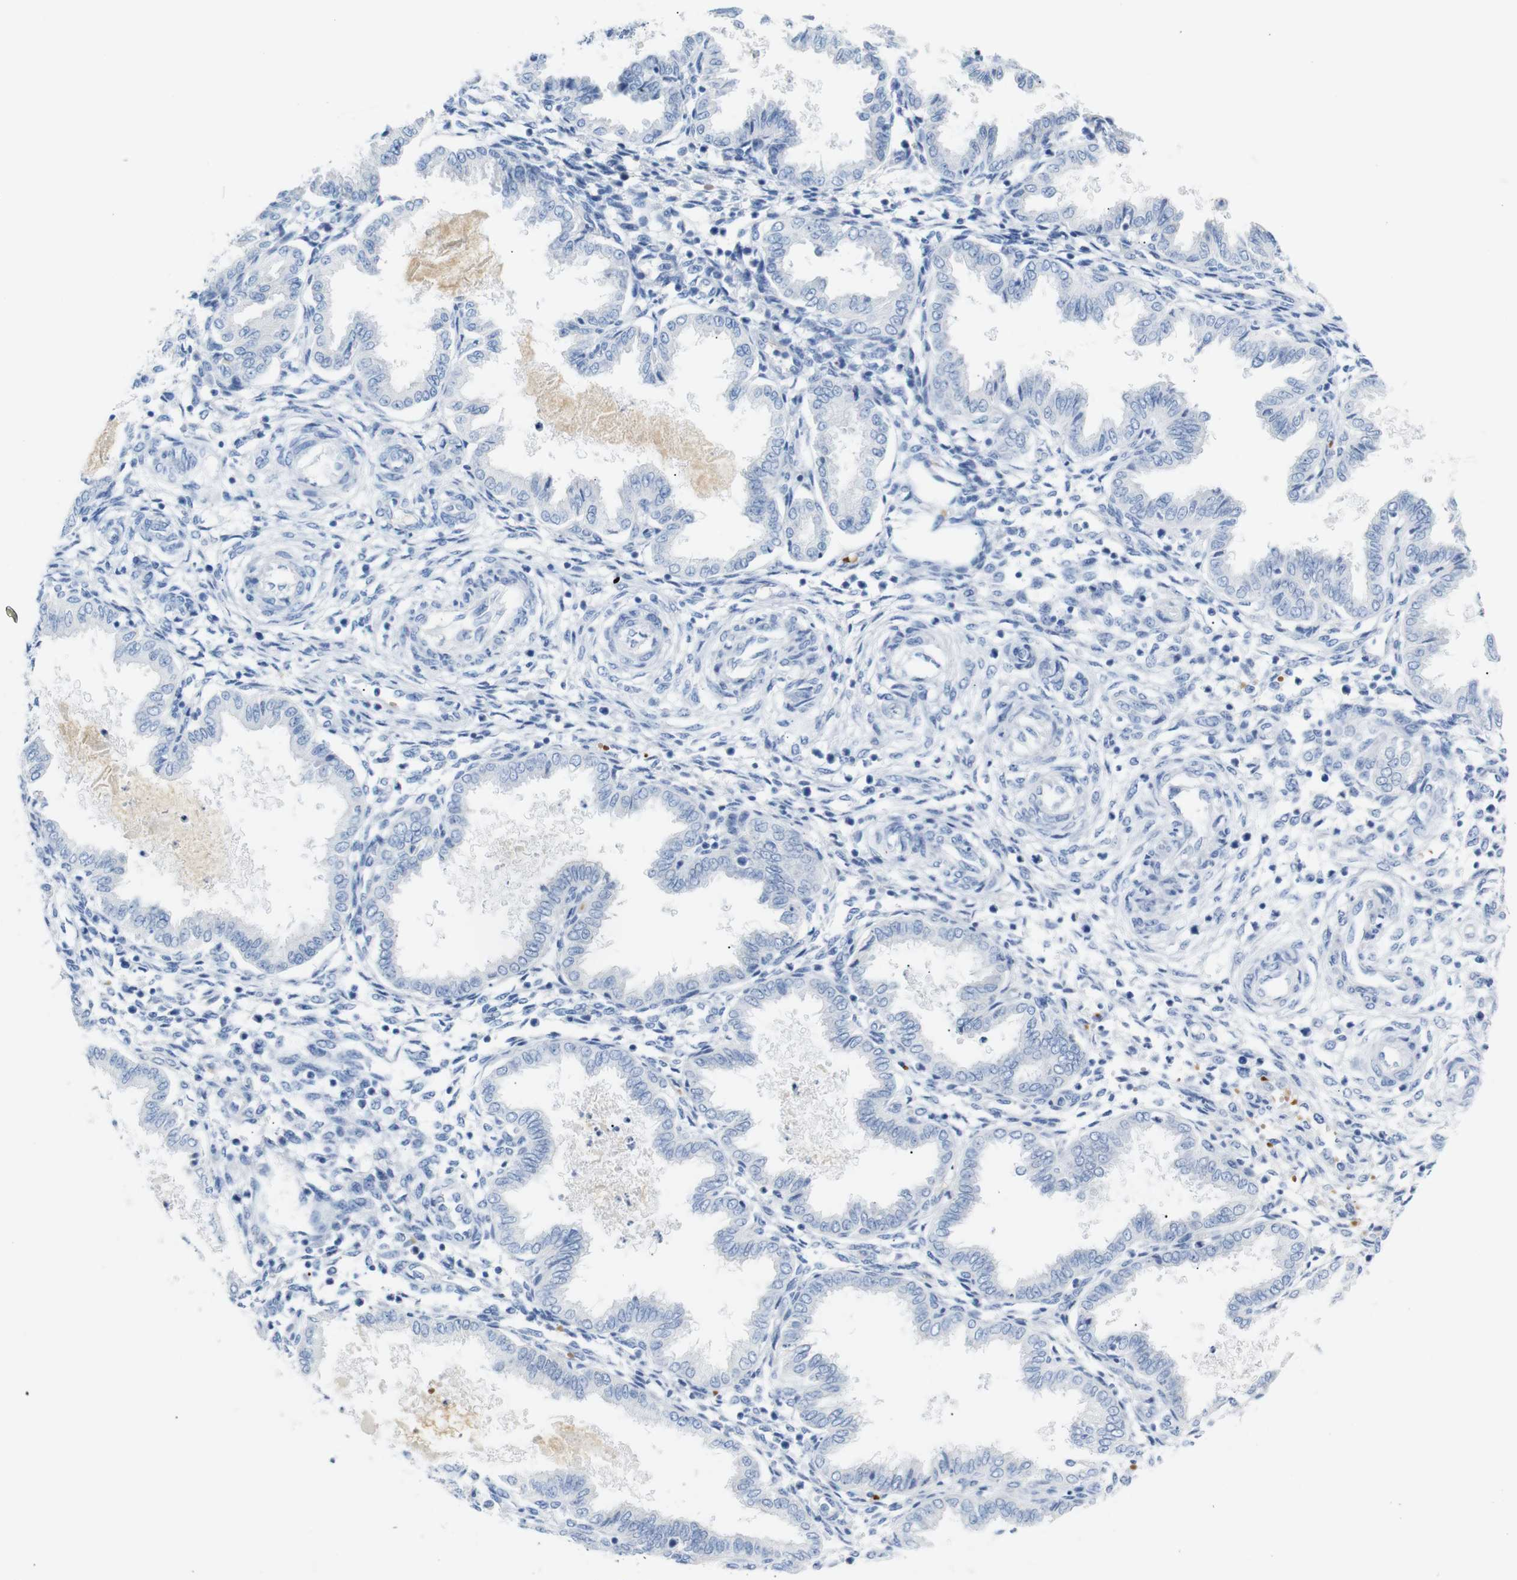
{"staining": {"intensity": "negative", "quantity": "none", "location": "none"}, "tissue": "endometrium", "cell_type": "Cells in endometrial stroma", "image_type": "normal", "snomed": [{"axis": "morphology", "description": "Normal tissue, NOS"}, {"axis": "topography", "description": "Endometrium"}], "caption": "DAB (3,3'-diaminobenzidine) immunohistochemical staining of normal endometrium shows no significant positivity in cells in endometrial stroma. (Stains: DAB (3,3'-diaminobenzidine) IHC with hematoxylin counter stain, Microscopy: brightfield microscopy at high magnification).", "gene": "ERVMER34", "patient": {"sex": "female", "age": 33}}